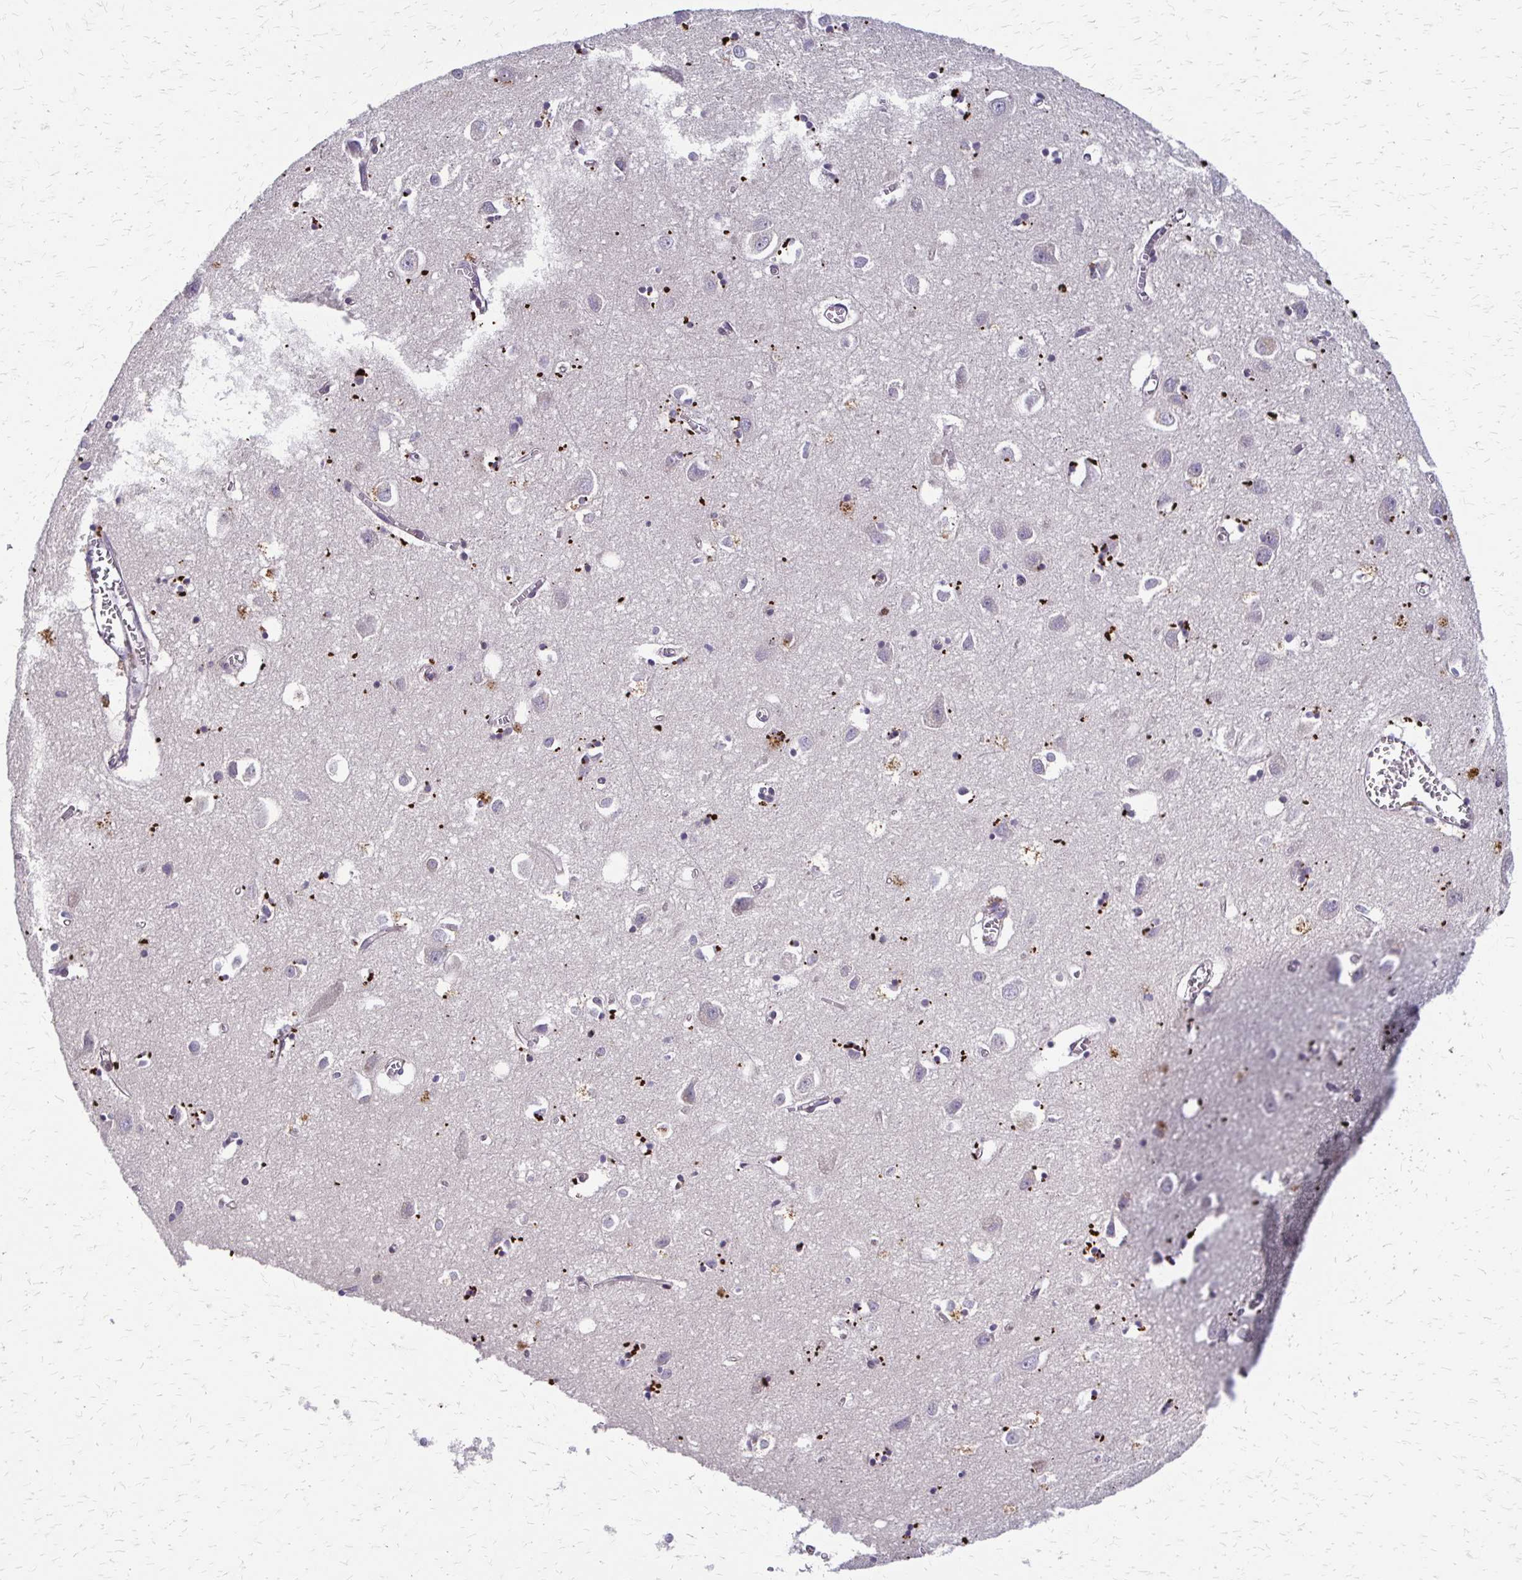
{"staining": {"intensity": "moderate", "quantity": "<25%", "location": "cytoplasmic/membranous"}, "tissue": "cerebral cortex", "cell_type": "Endothelial cells", "image_type": "normal", "snomed": [{"axis": "morphology", "description": "Normal tissue, NOS"}, {"axis": "topography", "description": "Cerebral cortex"}], "caption": "Cerebral cortex stained with DAB (3,3'-diaminobenzidine) immunohistochemistry demonstrates low levels of moderate cytoplasmic/membranous expression in about <25% of endothelial cells. (DAB (3,3'-diaminobenzidine) = brown stain, brightfield microscopy at high magnification).", "gene": "TRIR", "patient": {"sex": "male", "age": 70}}